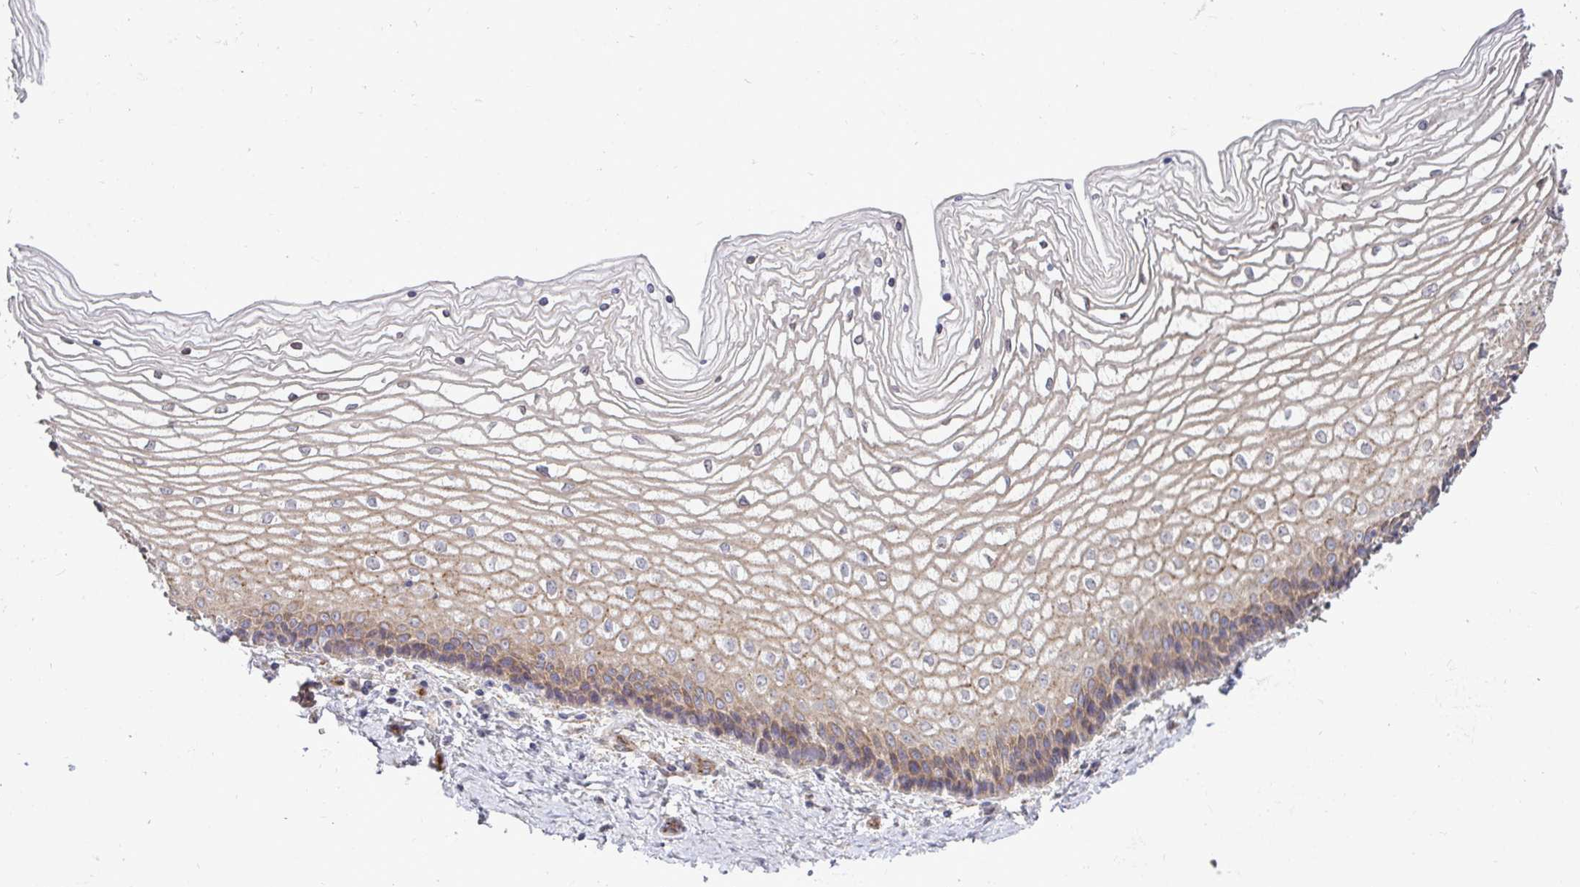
{"staining": {"intensity": "moderate", "quantity": "25%-75%", "location": "cytoplasmic/membranous"}, "tissue": "vagina", "cell_type": "Squamous epithelial cells", "image_type": "normal", "snomed": [{"axis": "morphology", "description": "Normal tissue, NOS"}, {"axis": "topography", "description": "Vagina"}], "caption": "Unremarkable vagina demonstrates moderate cytoplasmic/membranous expression in approximately 25%-75% of squamous epithelial cells.", "gene": "SH2D1B", "patient": {"sex": "female", "age": 45}}